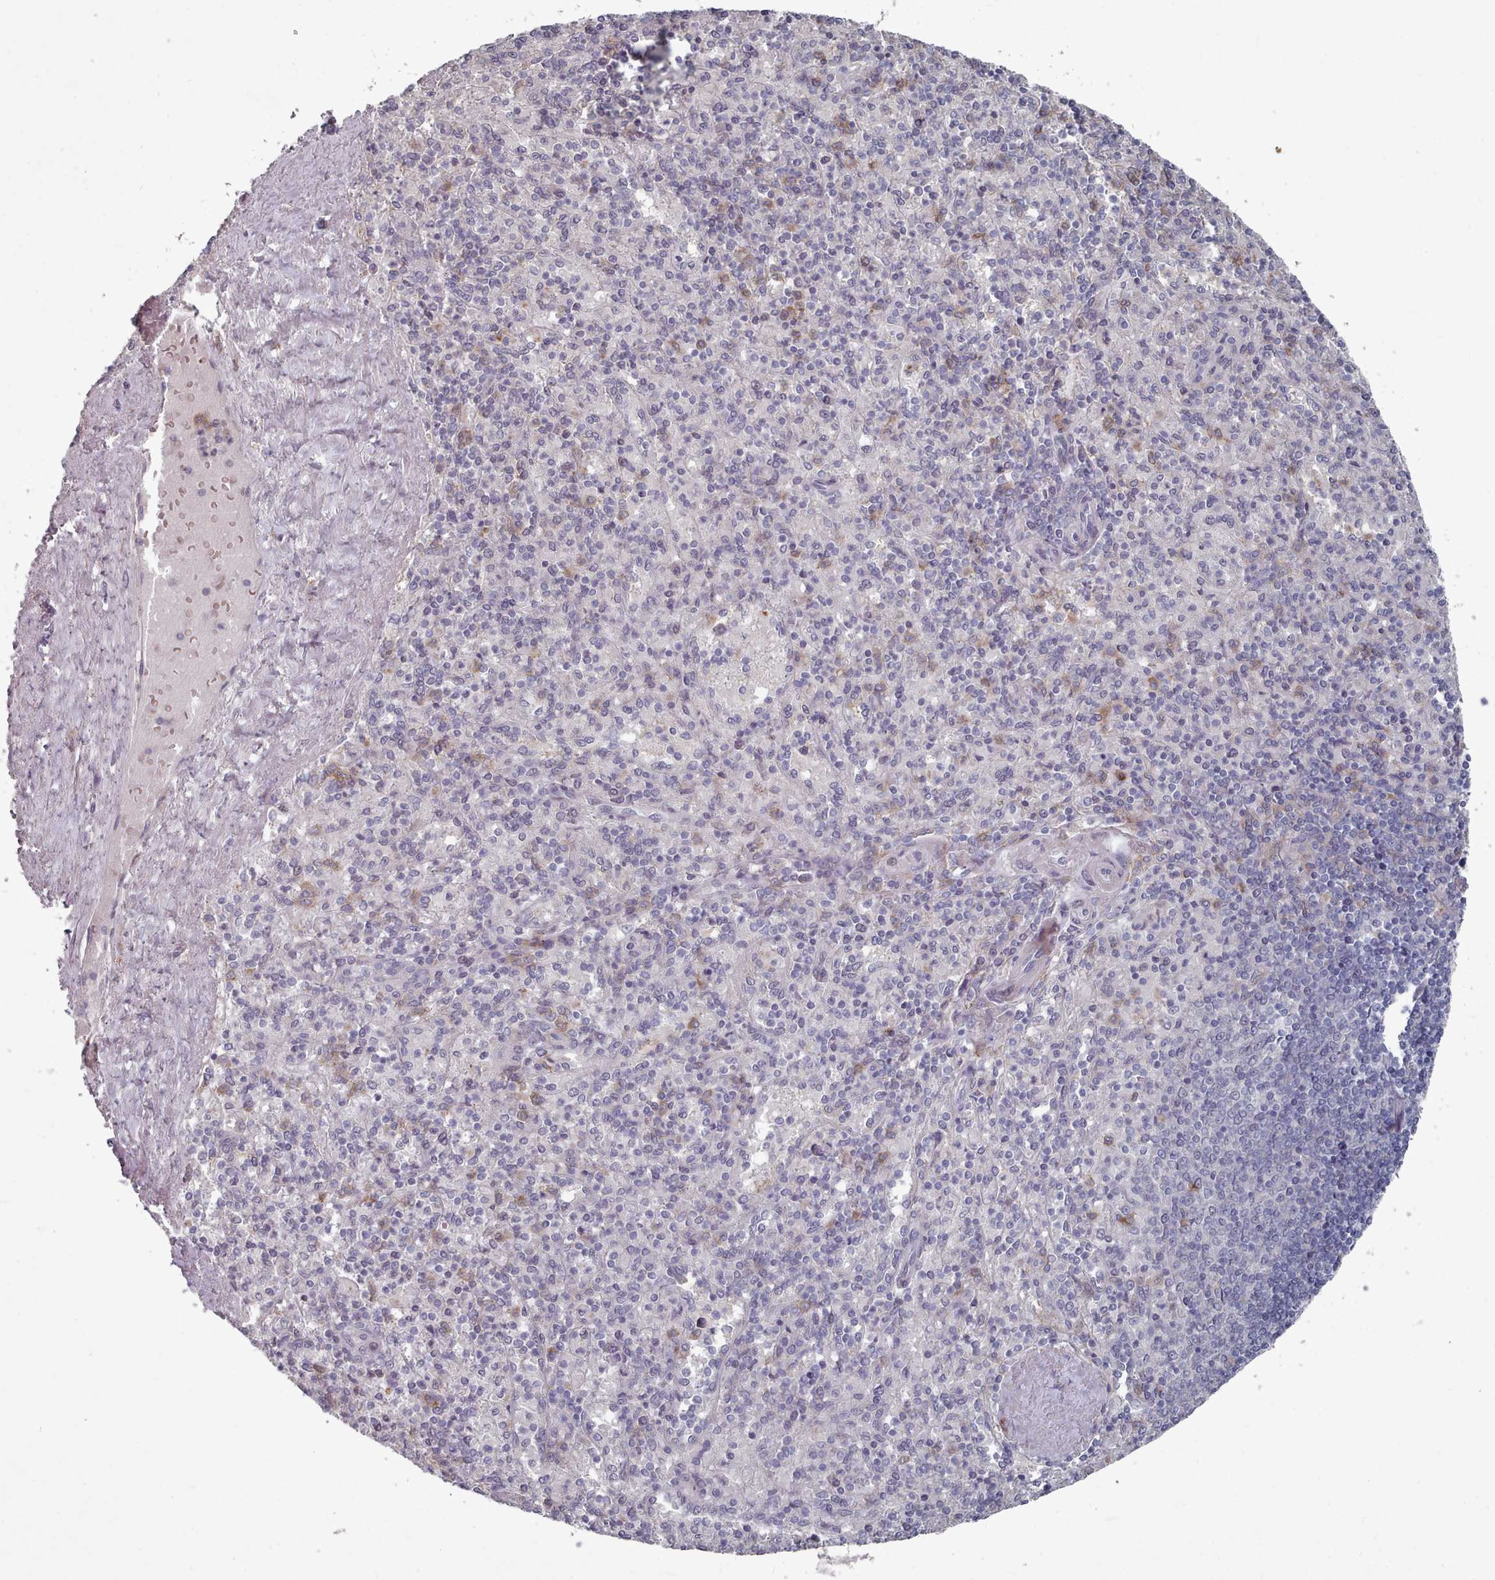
{"staining": {"intensity": "moderate", "quantity": "<25%", "location": "cytoplasmic/membranous"}, "tissue": "spleen", "cell_type": "Cells in red pulp", "image_type": "normal", "snomed": [{"axis": "morphology", "description": "Normal tissue, NOS"}, {"axis": "topography", "description": "Spleen"}], "caption": "This photomicrograph reveals immunohistochemistry staining of normal human spleen, with low moderate cytoplasmic/membranous staining in approximately <25% of cells in red pulp.", "gene": "COL8A2", "patient": {"sex": "male", "age": 82}}